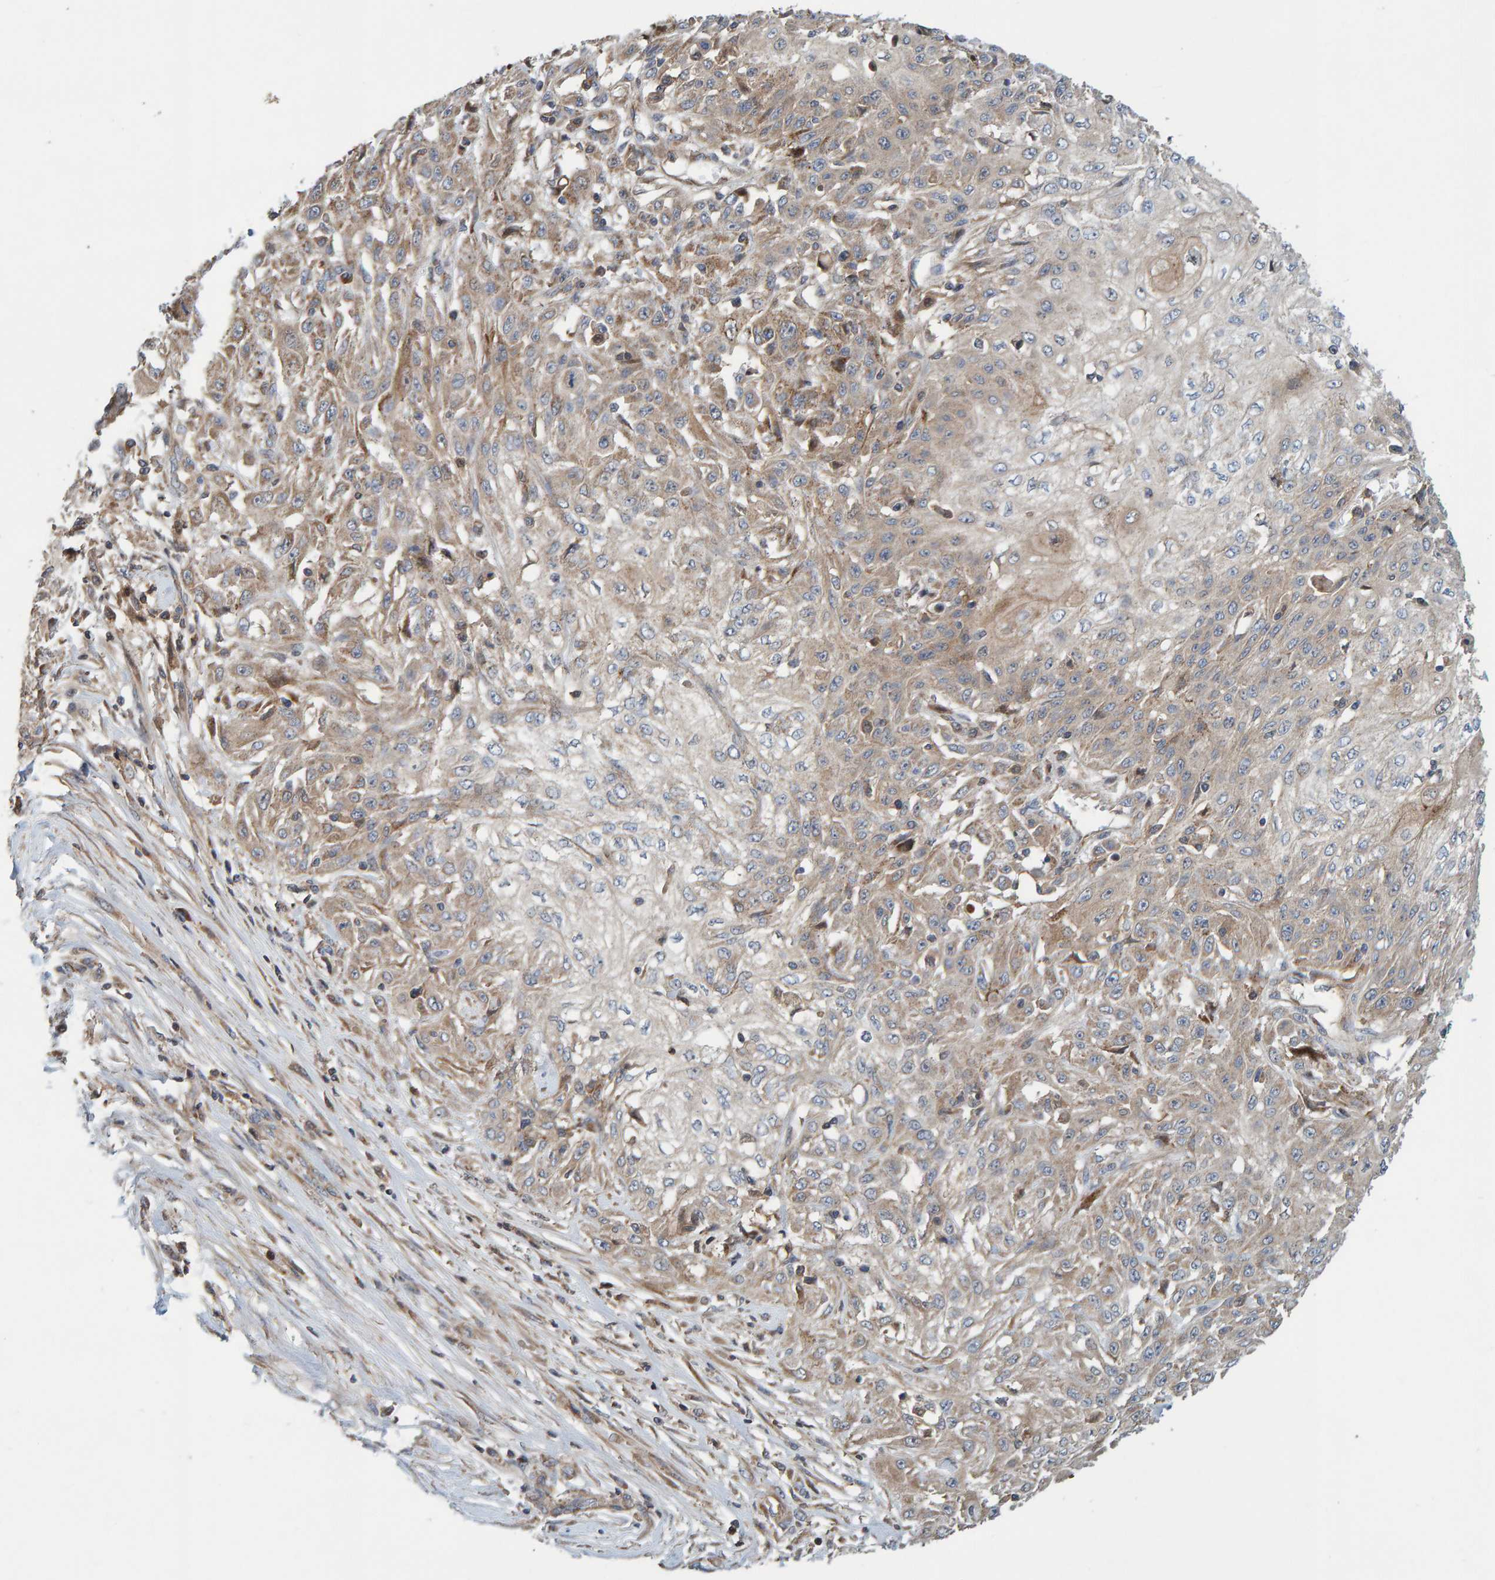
{"staining": {"intensity": "weak", "quantity": "25%-75%", "location": "cytoplasmic/membranous"}, "tissue": "skin cancer", "cell_type": "Tumor cells", "image_type": "cancer", "snomed": [{"axis": "morphology", "description": "Squamous cell carcinoma, NOS"}, {"axis": "morphology", "description": "Squamous cell carcinoma, metastatic, NOS"}, {"axis": "topography", "description": "Skin"}, {"axis": "topography", "description": "Lymph node"}], "caption": "Metastatic squamous cell carcinoma (skin) was stained to show a protein in brown. There is low levels of weak cytoplasmic/membranous expression in approximately 25%-75% of tumor cells.", "gene": "KIAA0753", "patient": {"sex": "male", "age": 75}}